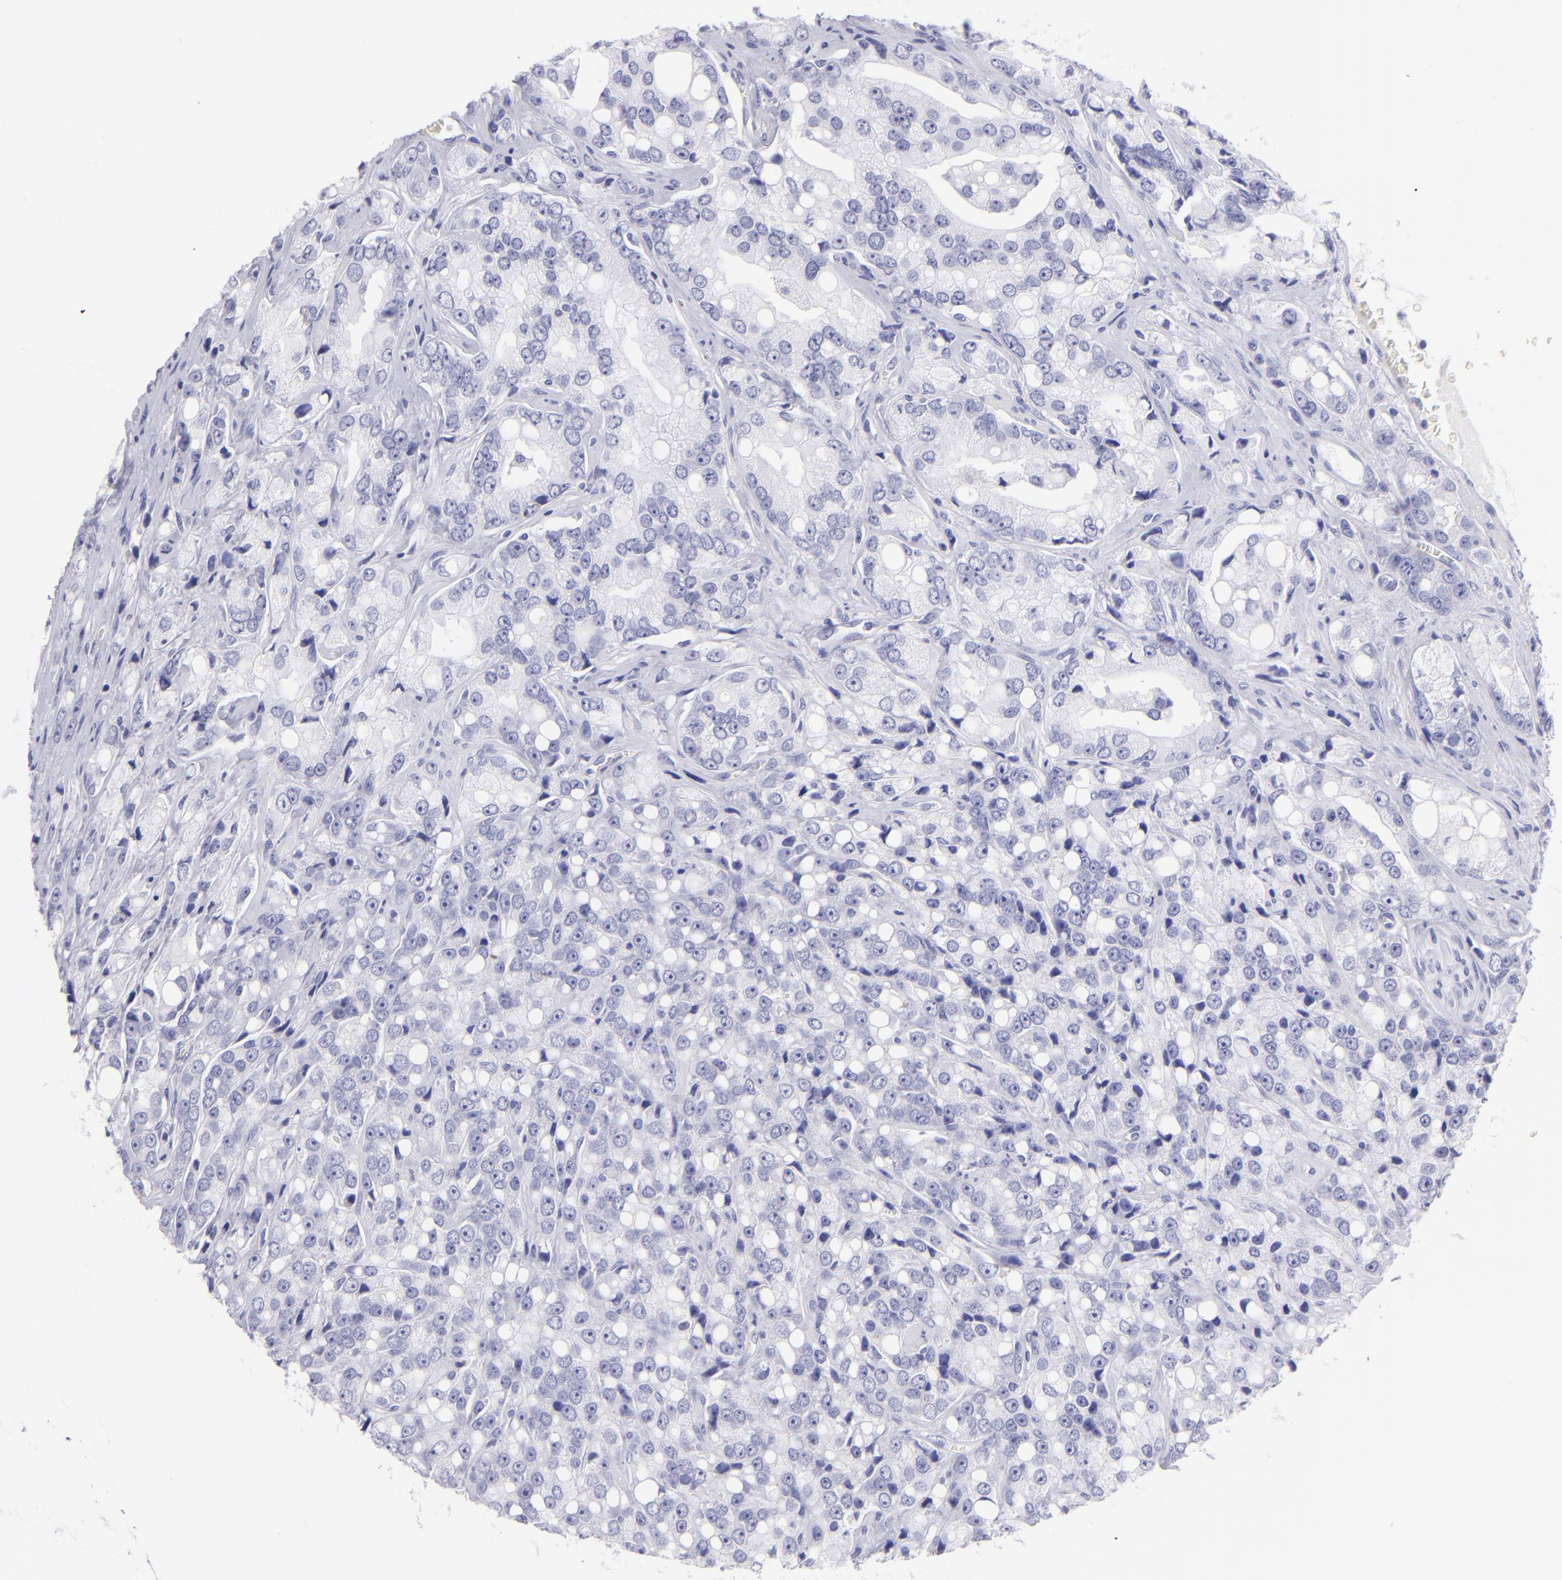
{"staining": {"intensity": "negative", "quantity": "none", "location": "none"}, "tissue": "prostate cancer", "cell_type": "Tumor cells", "image_type": "cancer", "snomed": [{"axis": "morphology", "description": "Adenocarcinoma, High grade"}, {"axis": "topography", "description": "Prostate"}], "caption": "High magnification brightfield microscopy of prostate cancer stained with DAB (brown) and counterstained with hematoxylin (blue): tumor cells show no significant positivity.", "gene": "PIP", "patient": {"sex": "male", "age": 67}}